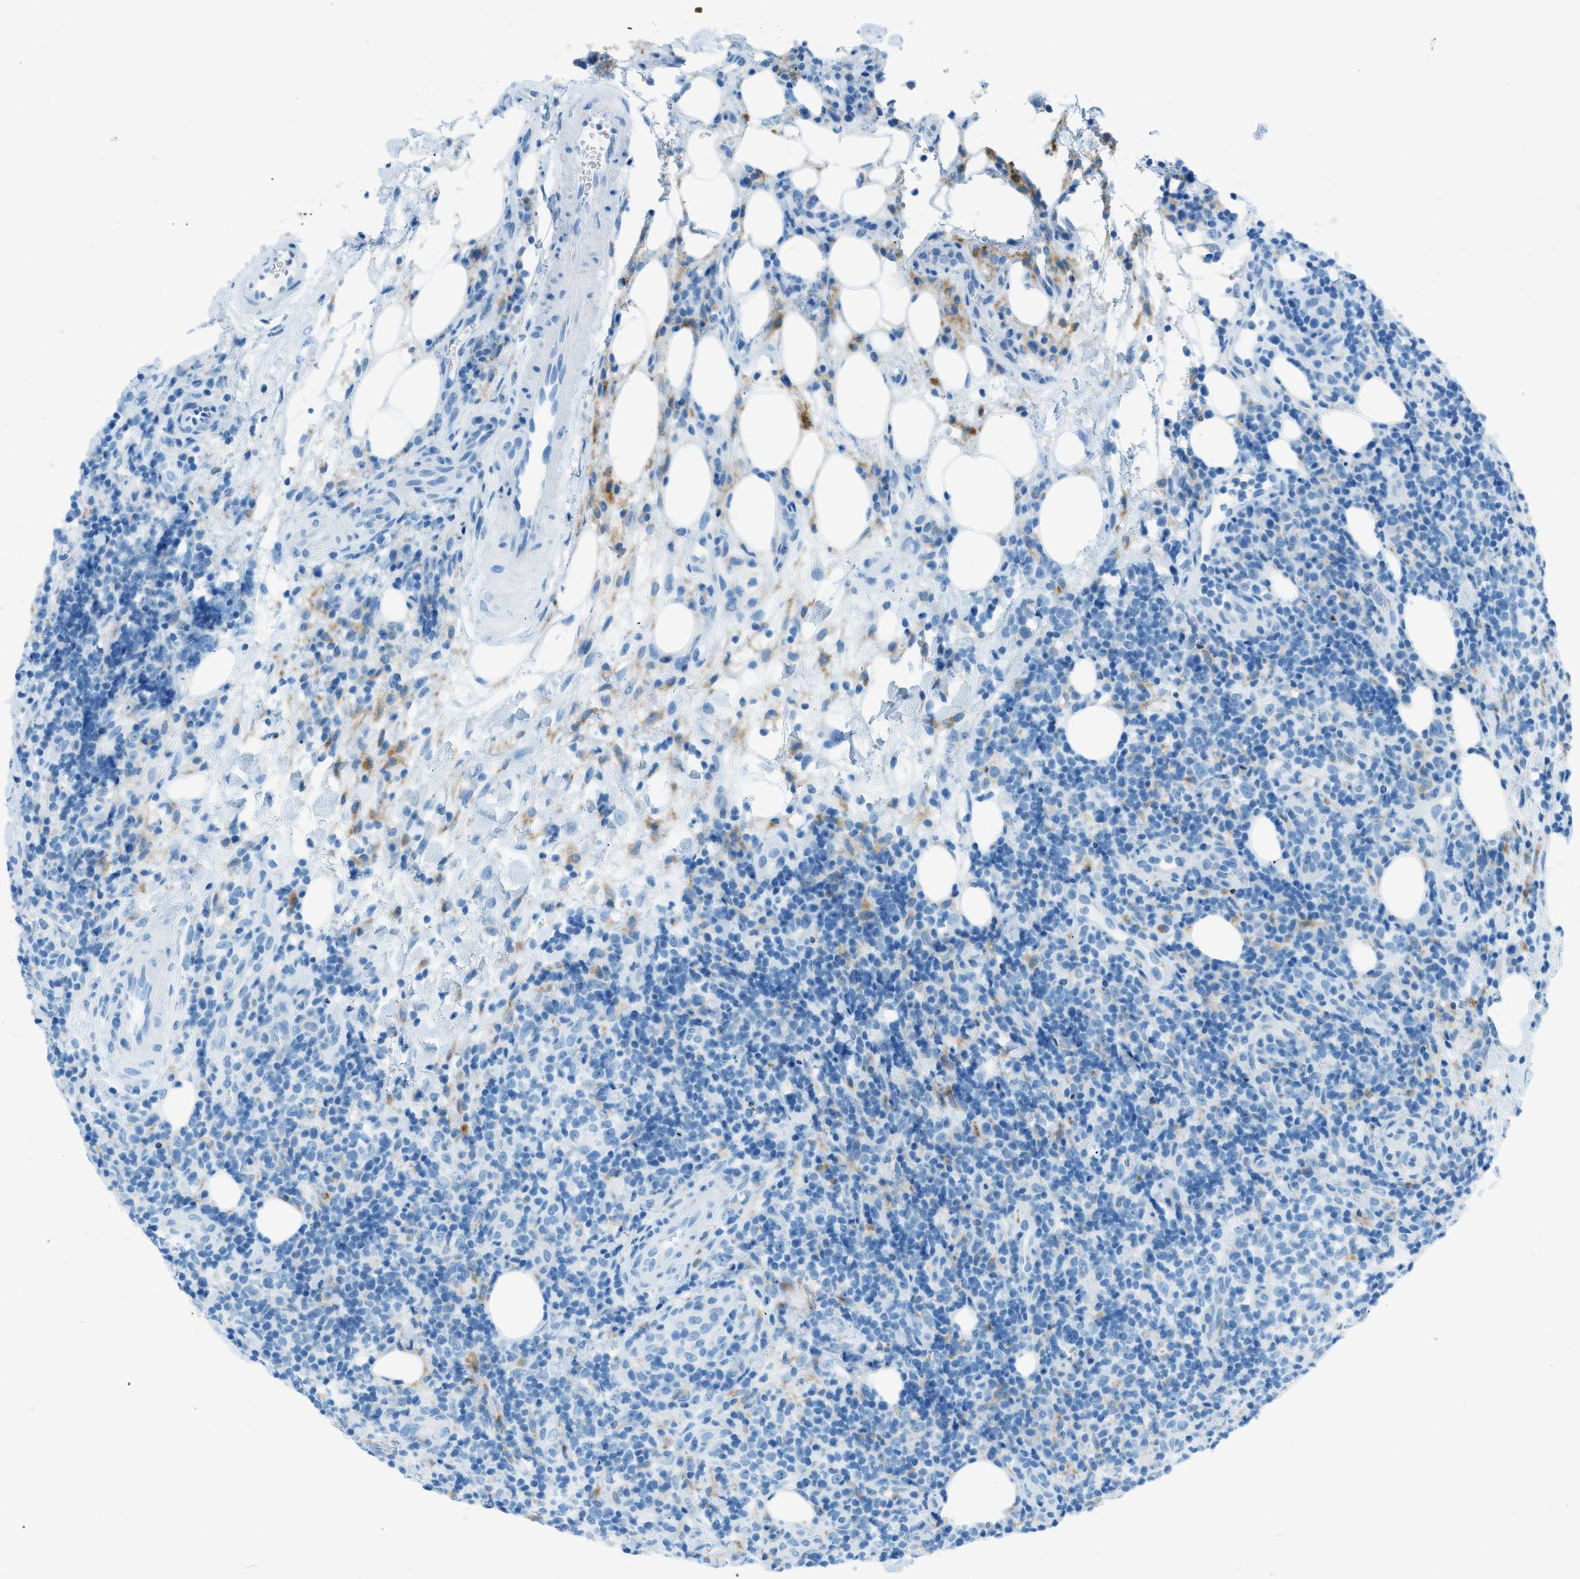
{"staining": {"intensity": "negative", "quantity": "none", "location": "none"}, "tissue": "lymphoma", "cell_type": "Tumor cells", "image_type": "cancer", "snomed": [{"axis": "morphology", "description": "Malignant lymphoma, non-Hodgkin's type, High grade"}, {"axis": "topography", "description": "Lymph node"}], "caption": "Immunohistochemistry (IHC) of human lymphoma demonstrates no staining in tumor cells.", "gene": "C21orf62", "patient": {"sex": "female", "age": 76}}